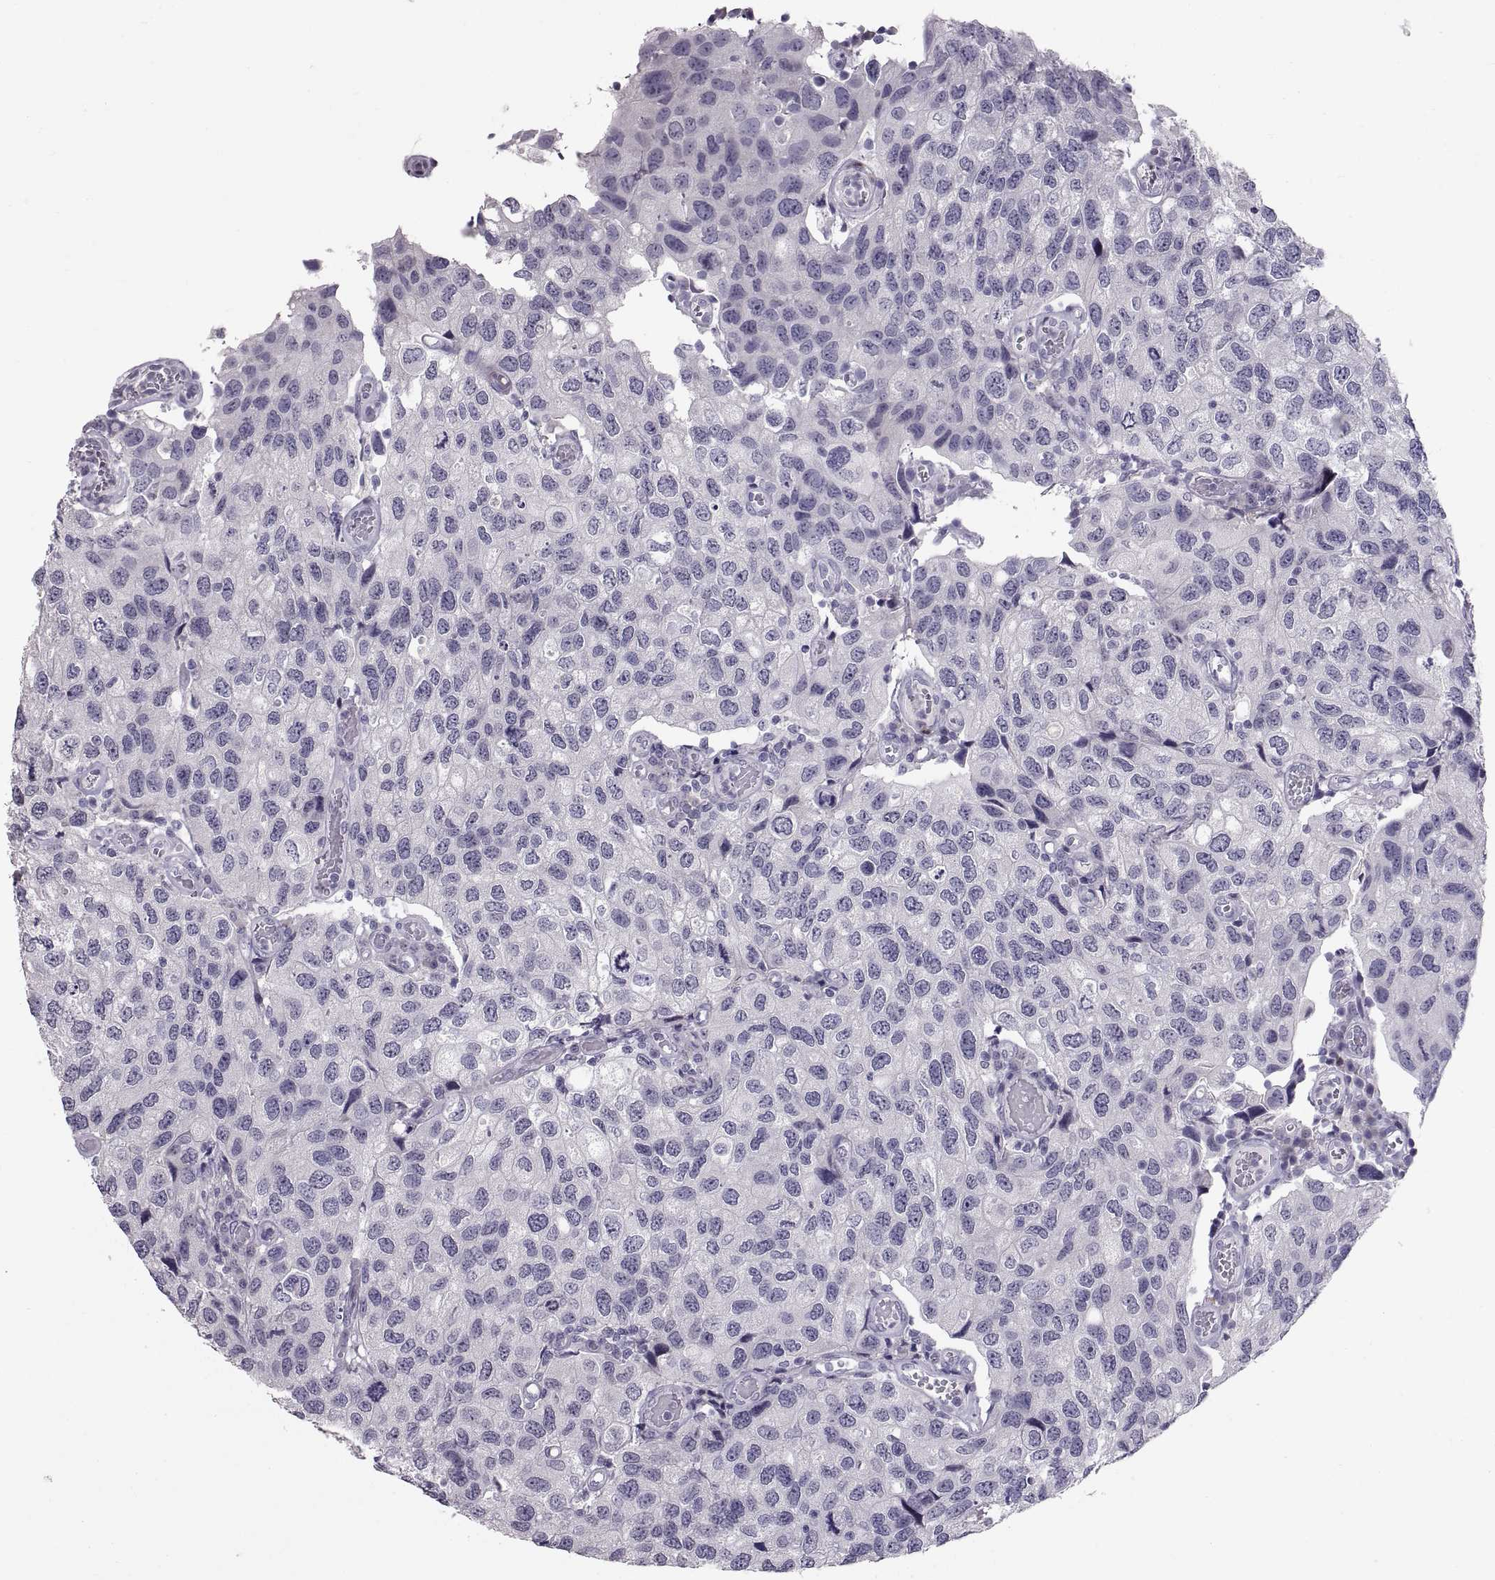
{"staining": {"intensity": "negative", "quantity": "none", "location": "none"}, "tissue": "urothelial cancer", "cell_type": "Tumor cells", "image_type": "cancer", "snomed": [{"axis": "morphology", "description": "Urothelial carcinoma, High grade"}, {"axis": "topography", "description": "Urinary bladder"}], "caption": "This photomicrograph is of high-grade urothelial carcinoma stained with IHC to label a protein in brown with the nuclei are counter-stained blue. There is no staining in tumor cells.", "gene": "SPACDR", "patient": {"sex": "male", "age": 79}}